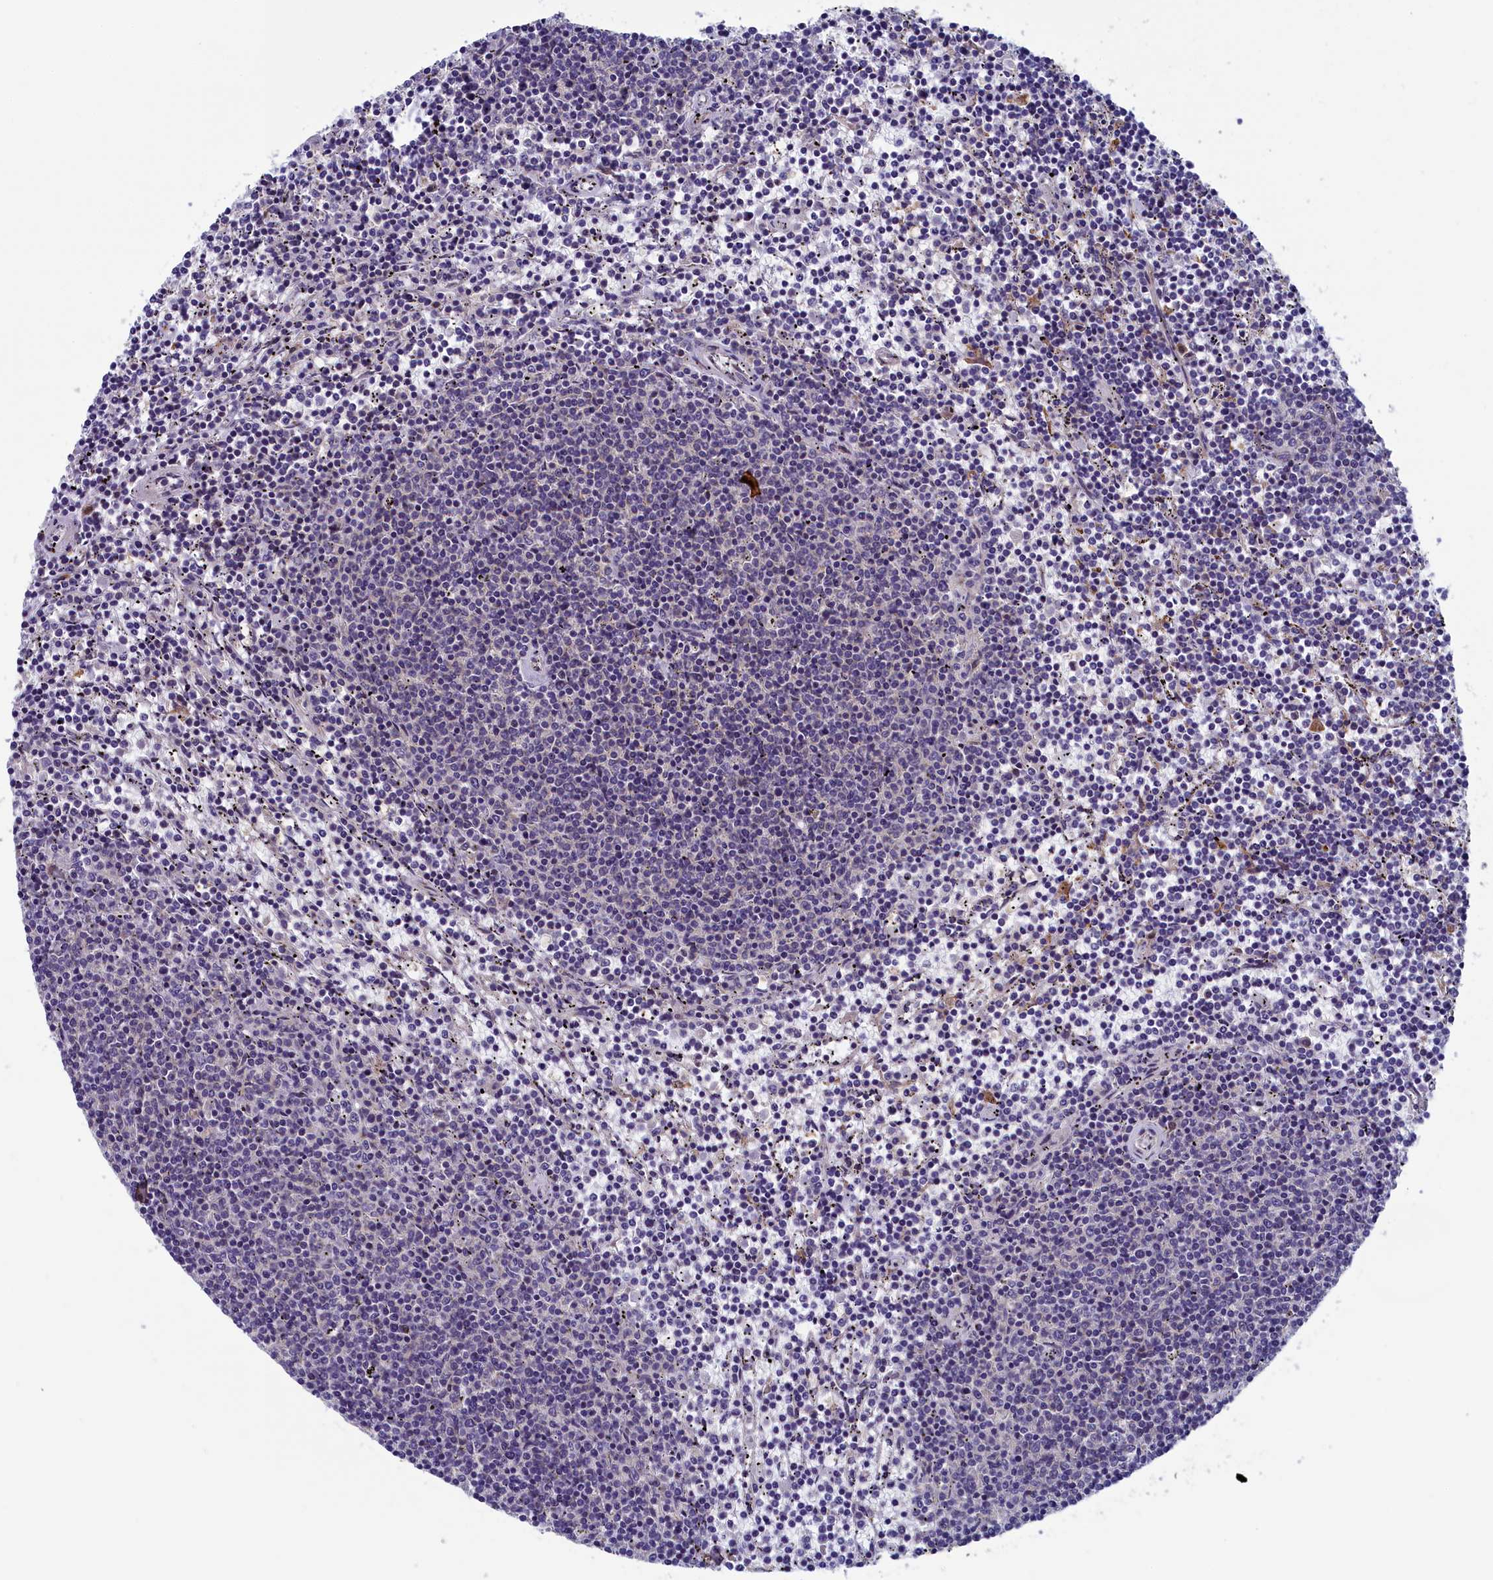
{"staining": {"intensity": "negative", "quantity": "none", "location": "none"}, "tissue": "lymphoma", "cell_type": "Tumor cells", "image_type": "cancer", "snomed": [{"axis": "morphology", "description": "Malignant lymphoma, non-Hodgkin's type, Low grade"}, {"axis": "topography", "description": "Spleen"}], "caption": "Lymphoma was stained to show a protein in brown. There is no significant expression in tumor cells.", "gene": "ANKRD39", "patient": {"sex": "female", "age": 50}}